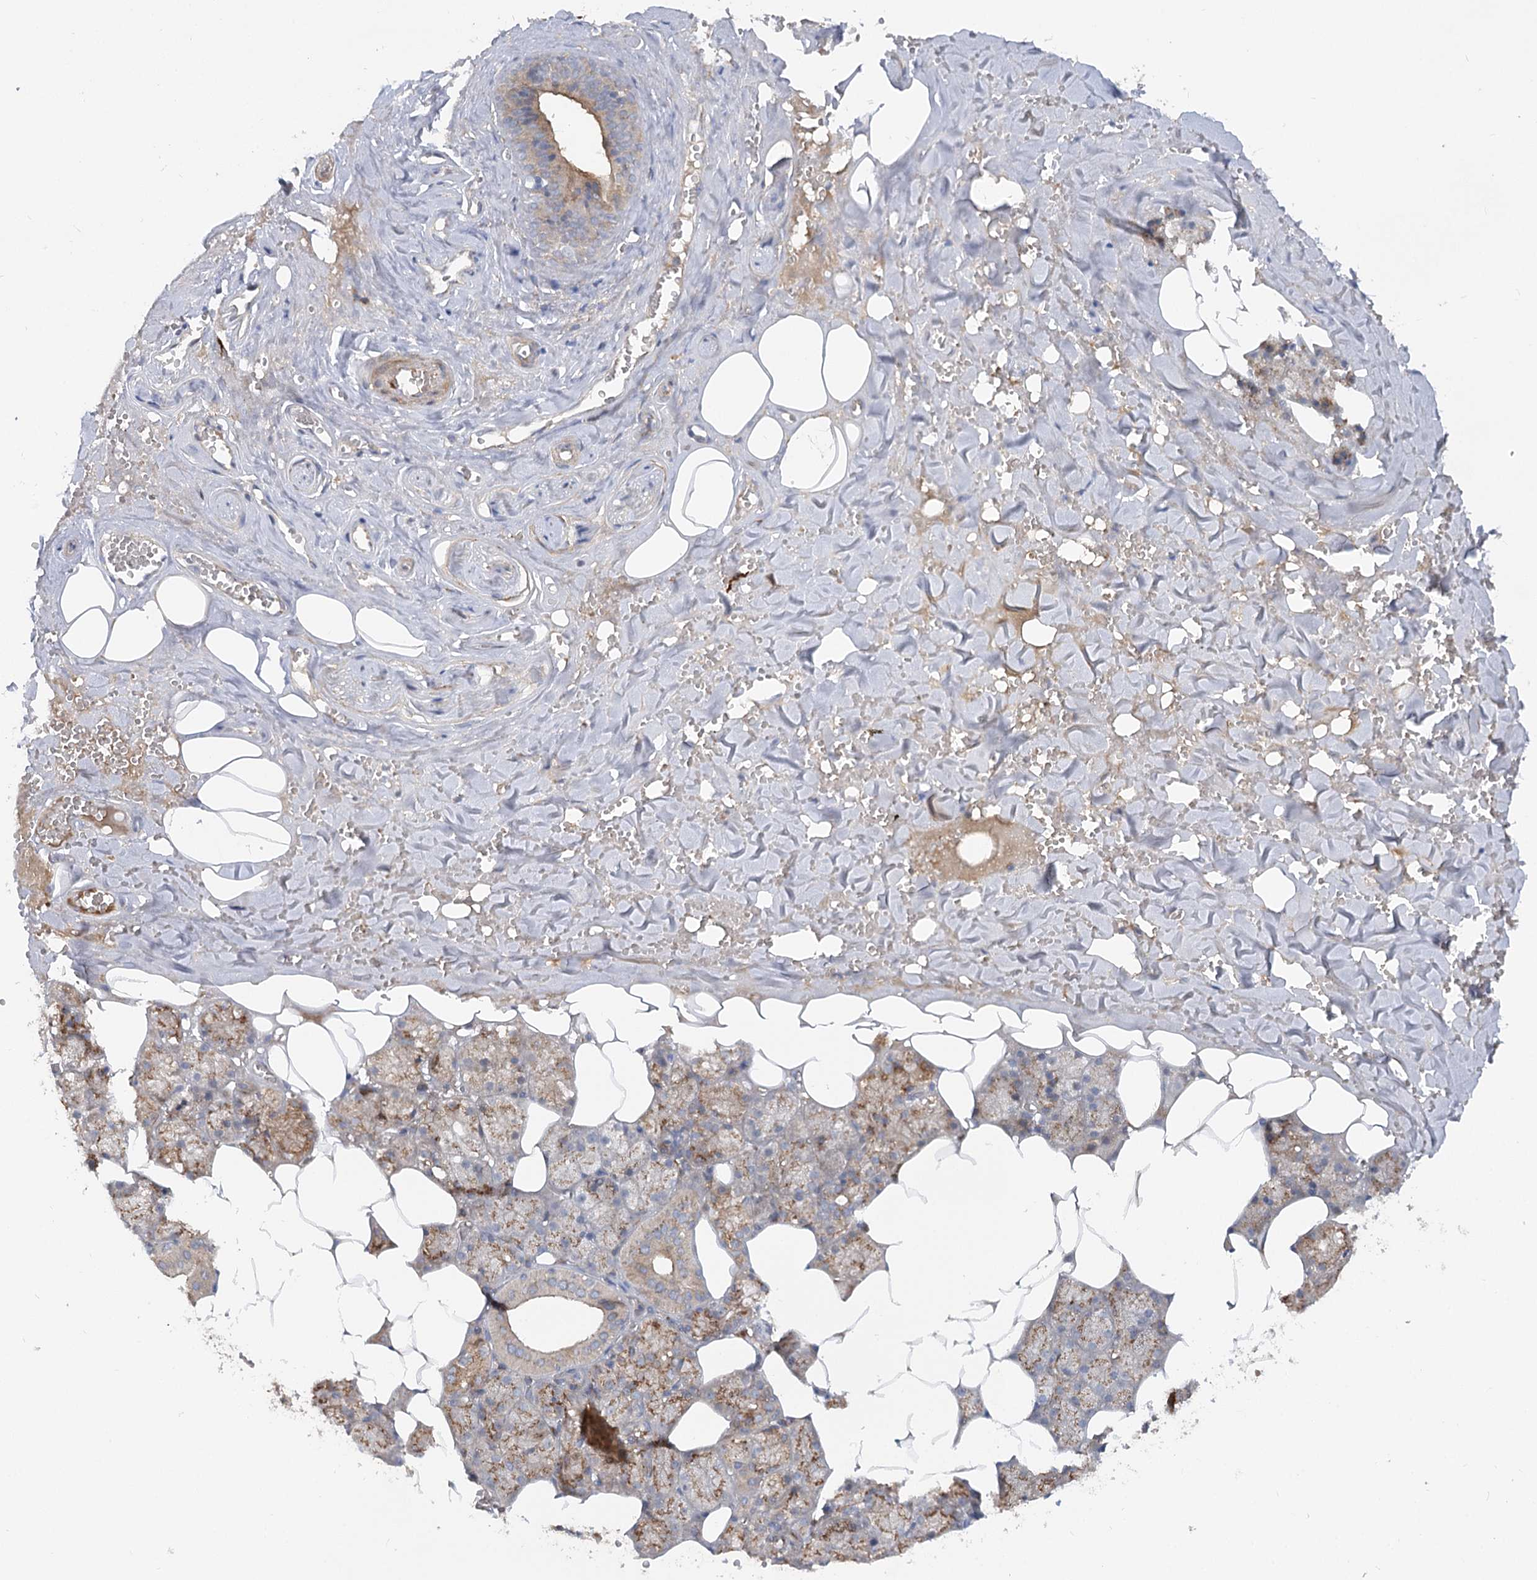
{"staining": {"intensity": "moderate", "quantity": "25%-75%", "location": "cytoplasmic/membranous"}, "tissue": "salivary gland", "cell_type": "Glandular cells", "image_type": "normal", "snomed": [{"axis": "morphology", "description": "Normal tissue, NOS"}, {"axis": "topography", "description": "Salivary gland"}], "caption": "This photomicrograph displays benign salivary gland stained with immunohistochemistry (IHC) to label a protein in brown. The cytoplasmic/membranous of glandular cells show moderate positivity for the protein. Nuclei are counter-stained blue.", "gene": "FGF19", "patient": {"sex": "male", "age": 62}}